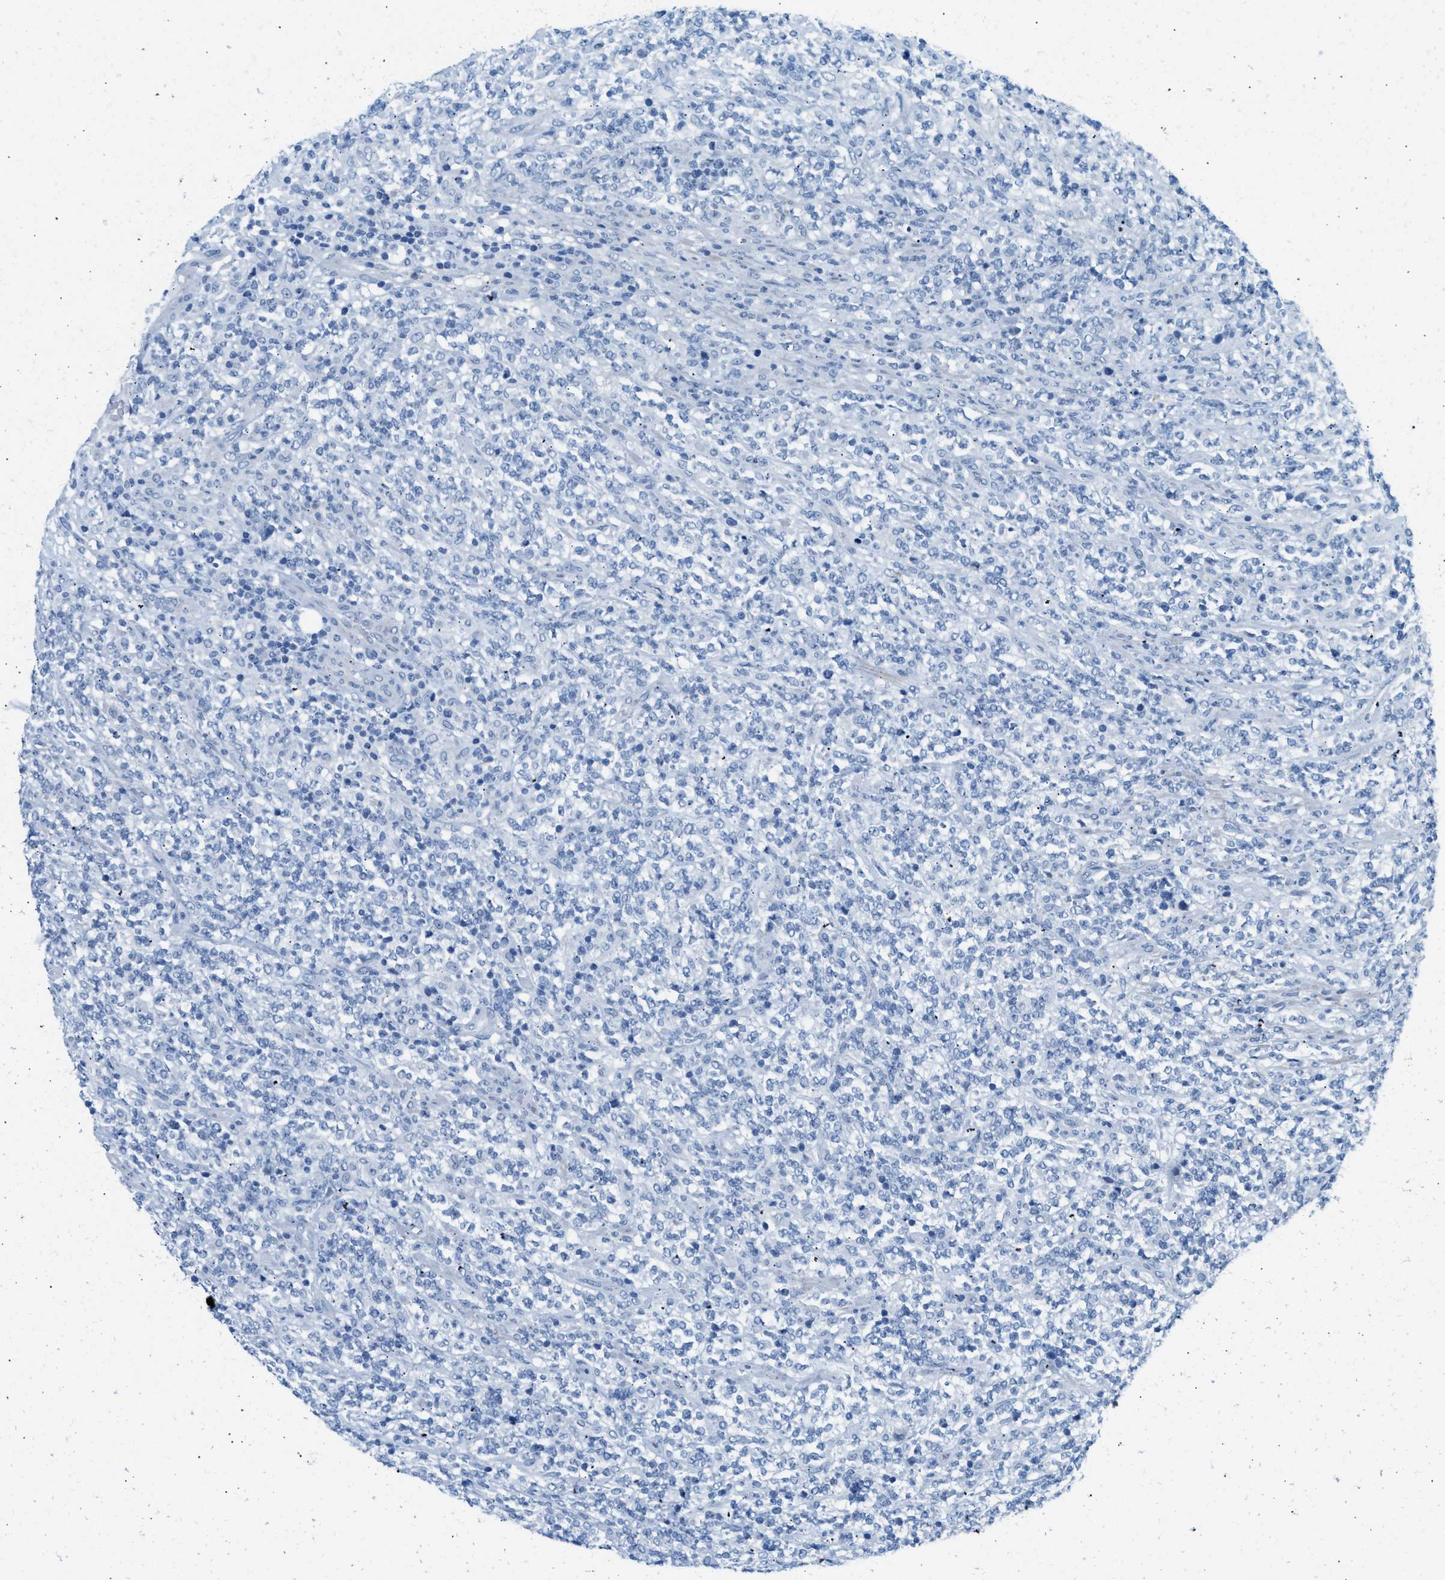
{"staining": {"intensity": "negative", "quantity": "none", "location": "none"}, "tissue": "lymphoma", "cell_type": "Tumor cells", "image_type": "cancer", "snomed": [{"axis": "morphology", "description": "Malignant lymphoma, non-Hodgkin's type, High grade"}, {"axis": "topography", "description": "Soft tissue"}], "caption": "The photomicrograph exhibits no significant staining in tumor cells of lymphoma. (Brightfield microscopy of DAB immunohistochemistry (IHC) at high magnification).", "gene": "SPAM1", "patient": {"sex": "male", "age": 18}}